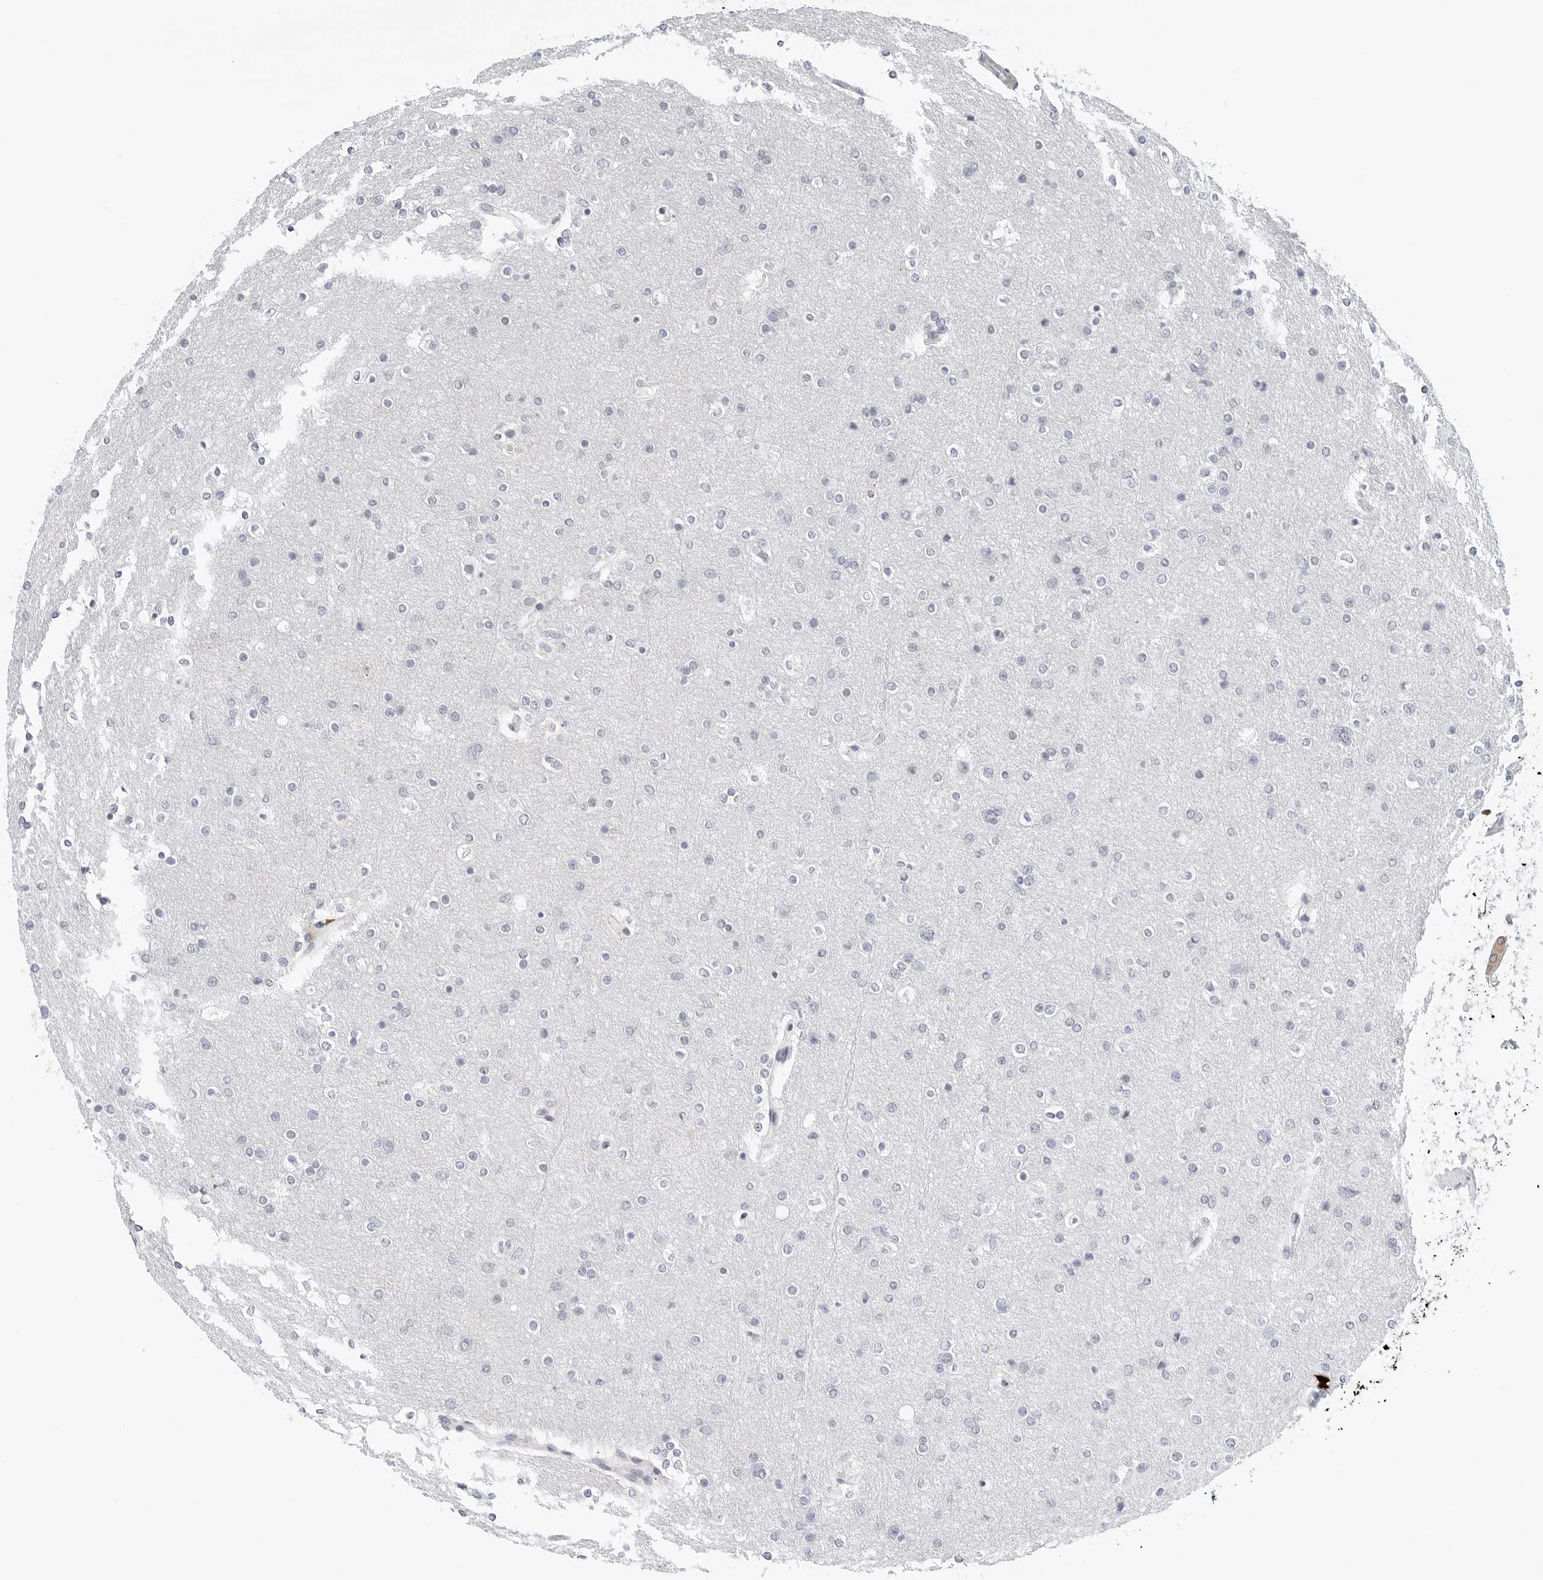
{"staining": {"intensity": "negative", "quantity": "none", "location": "none"}, "tissue": "glioma", "cell_type": "Tumor cells", "image_type": "cancer", "snomed": [{"axis": "morphology", "description": "Glioma, malignant, High grade"}, {"axis": "topography", "description": "Cerebral cortex"}], "caption": "Glioma stained for a protein using IHC demonstrates no expression tumor cells.", "gene": "TSEN2", "patient": {"sex": "female", "age": 36}}